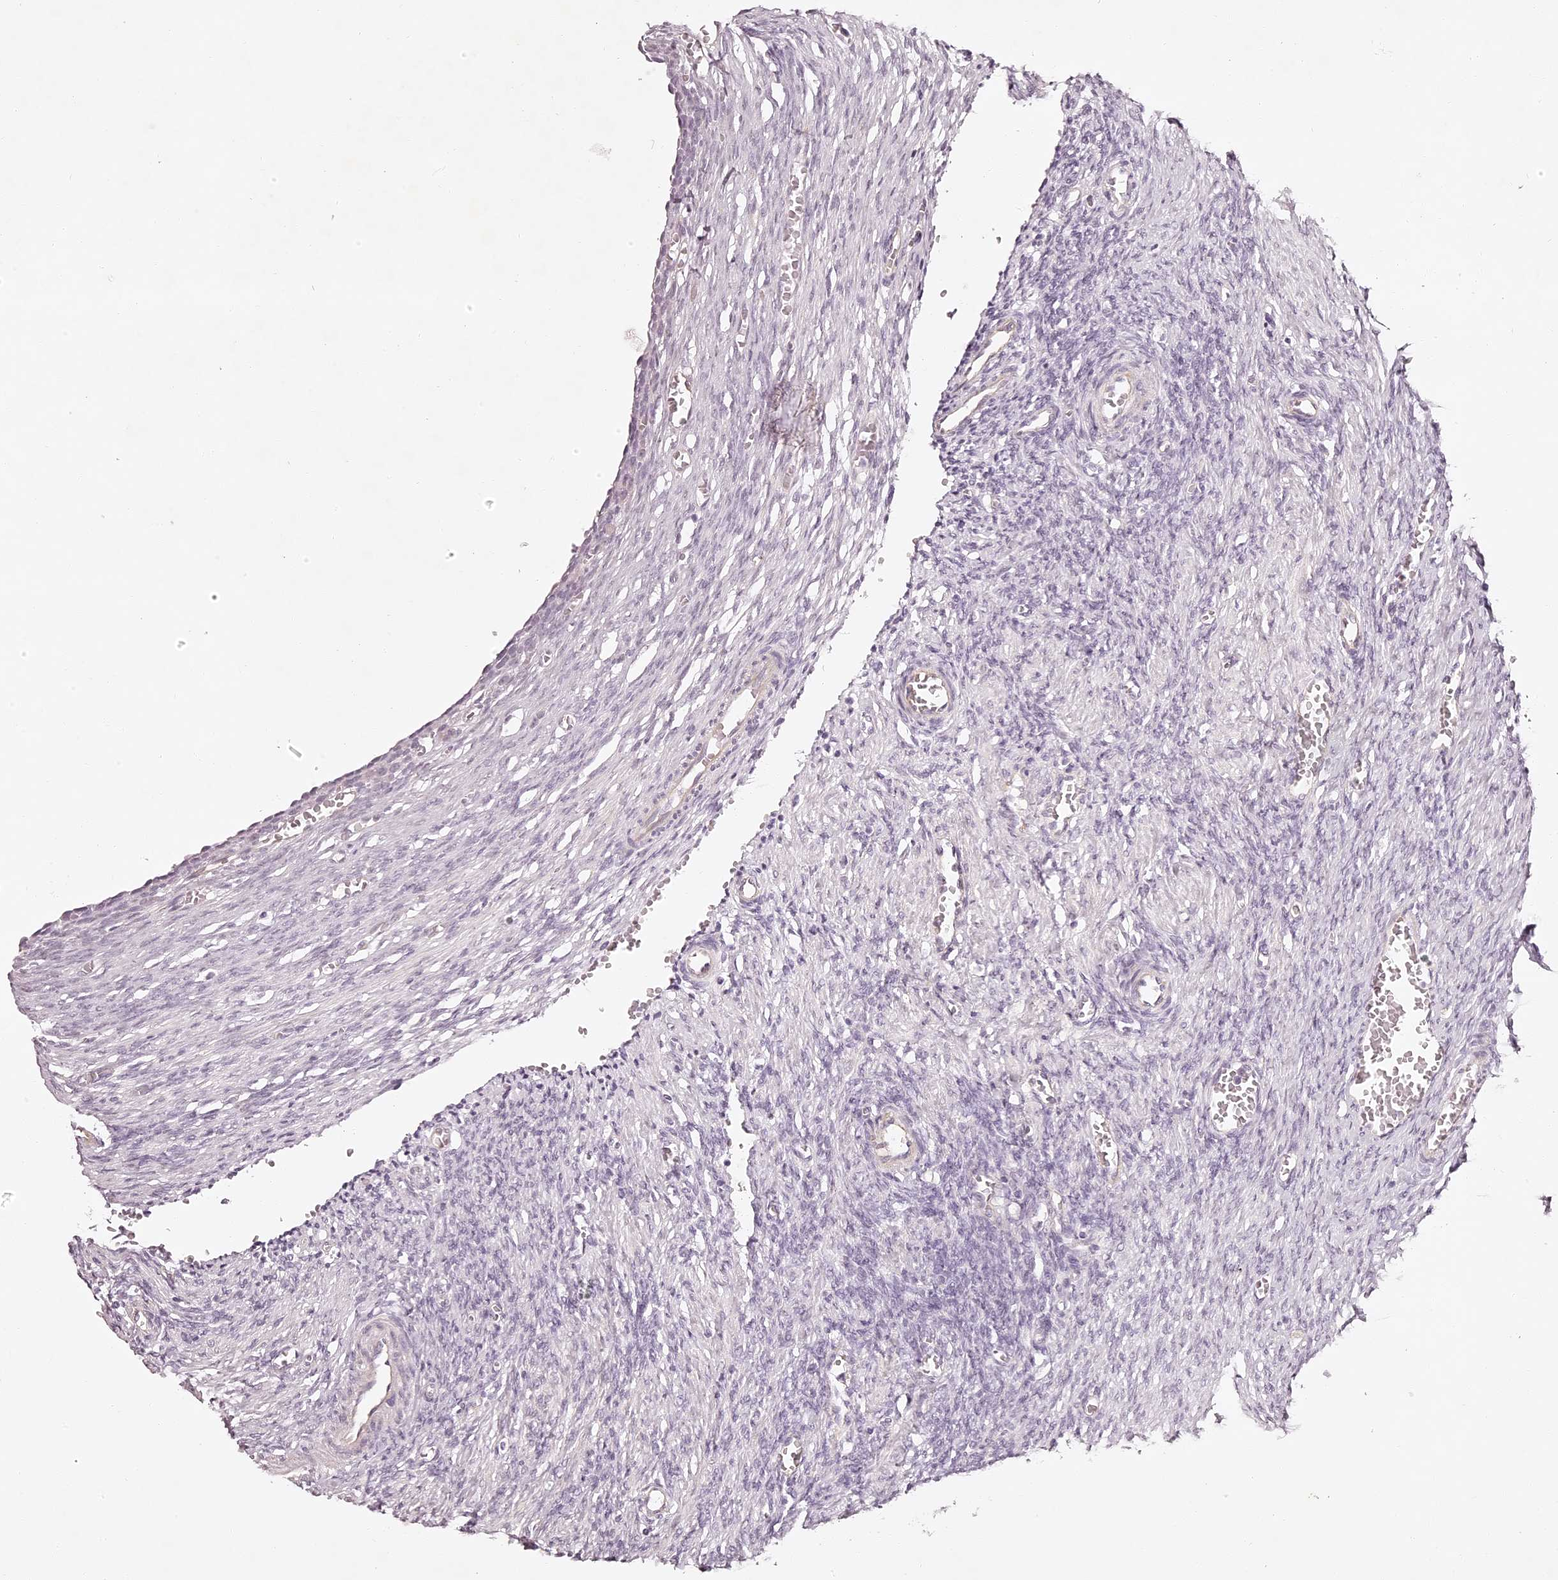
{"staining": {"intensity": "negative", "quantity": "none", "location": "none"}, "tissue": "ovary", "cell_type": "Follicle cells", "image_type": "normal", "snomed": [{"axis": "morphology", "description": "Normal tissue, NOS"}, {"axis": "topography", "description": "Ovary"}], "caption": "A high-resolution micrograph shows immunohistochemistry staining of benign ovary, which displays no significant positivity in follicle cells.", "gene": "ELAPOR1", "patient": {"sex": "female", "age": 27}}